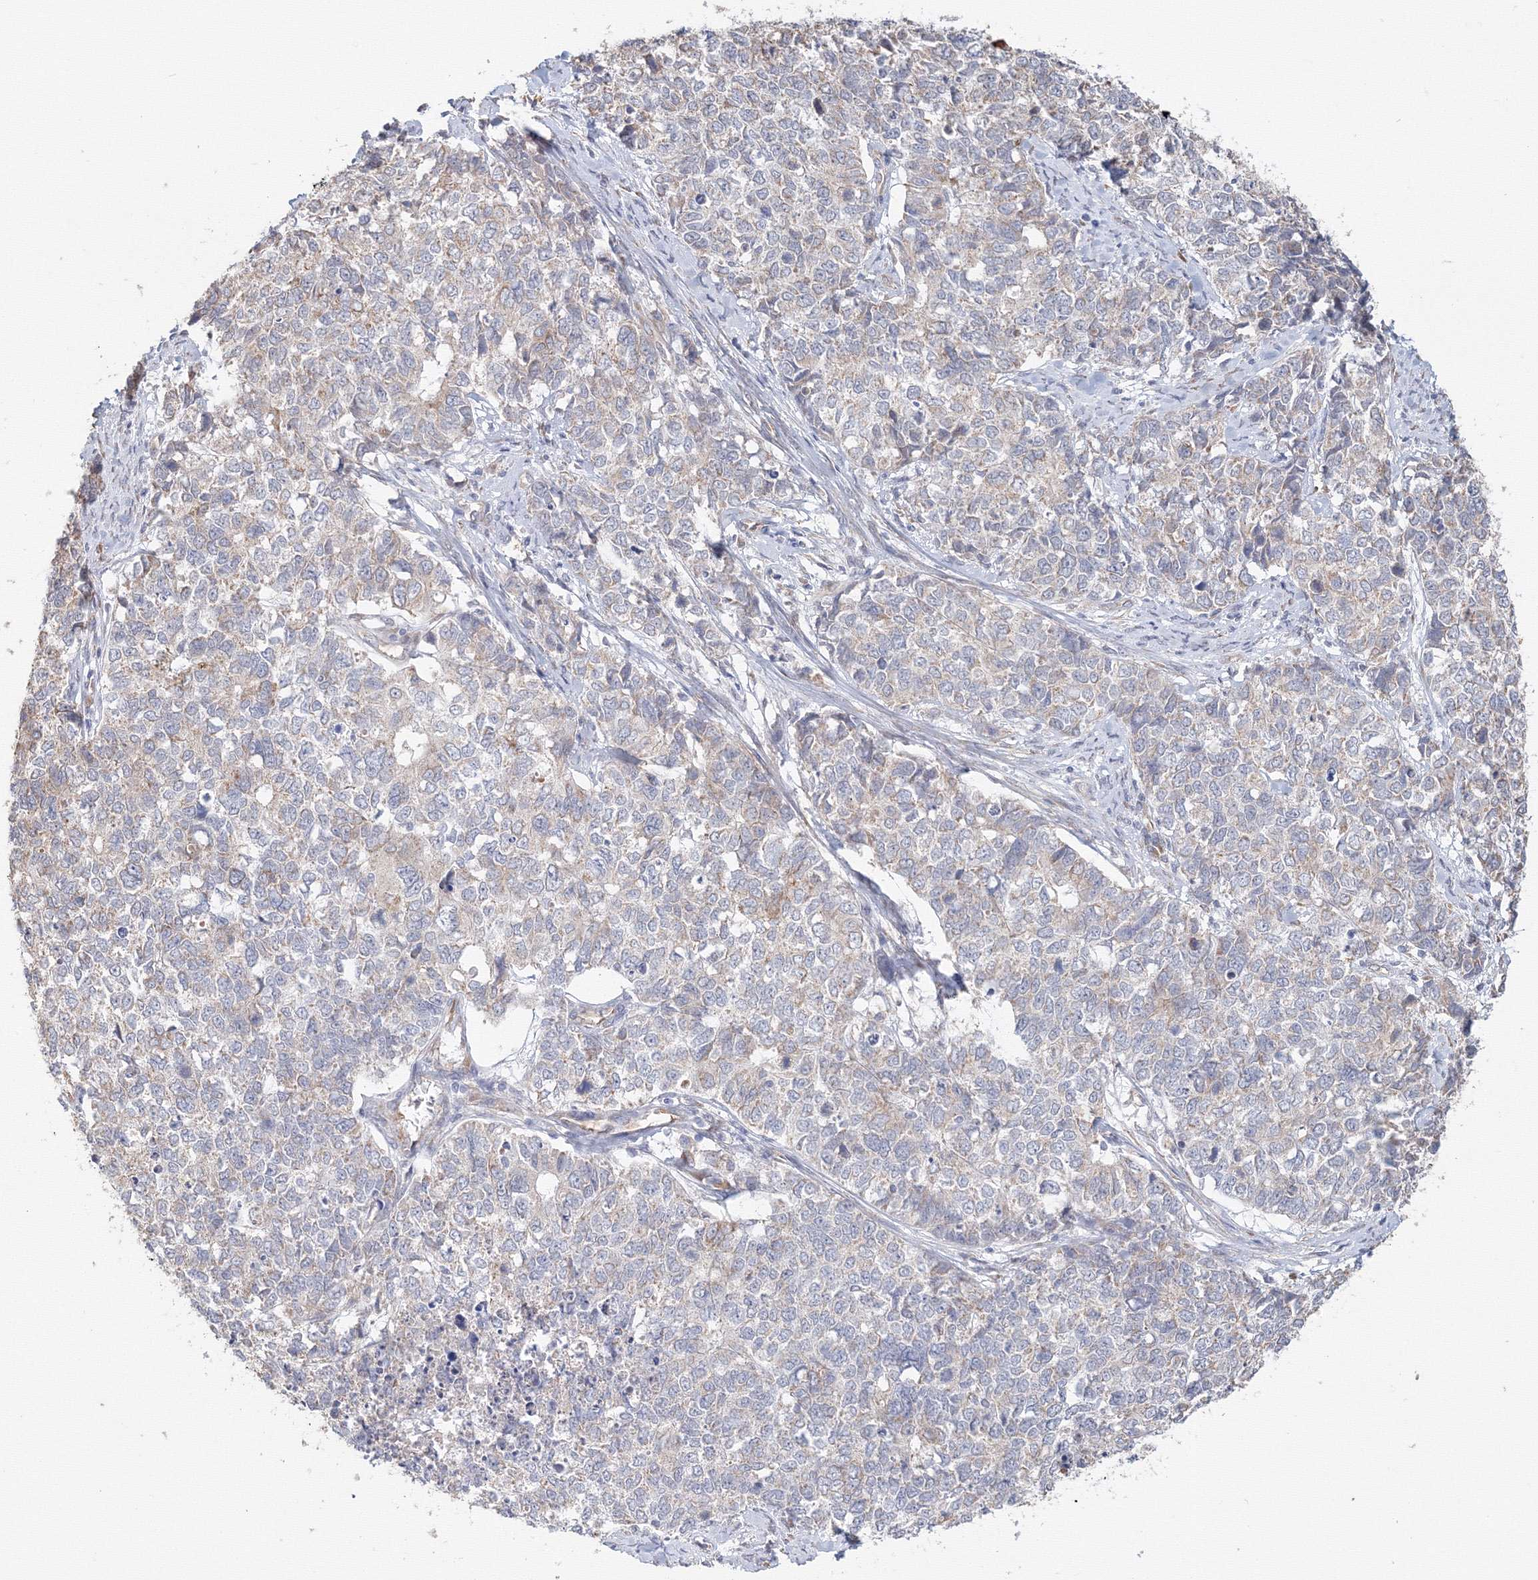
{"staining": {"intensity": "negative", "quantity": "none", "location": "none"}, "tissue": "cervical cancer", "cell_type": "Tumor cells", "image_type": "cancer", "snomed": [{"axis": "morphology", "description": "Squamous cell carcinoma, NOS"}, {"axis": "topography", "description": "Cervix"}], "caption": "Tumor cells show no significant staining in cervical squamous cell carcinoma.", "gene": "DHRS12", "patient": {"sex": "female", "age": 63}}